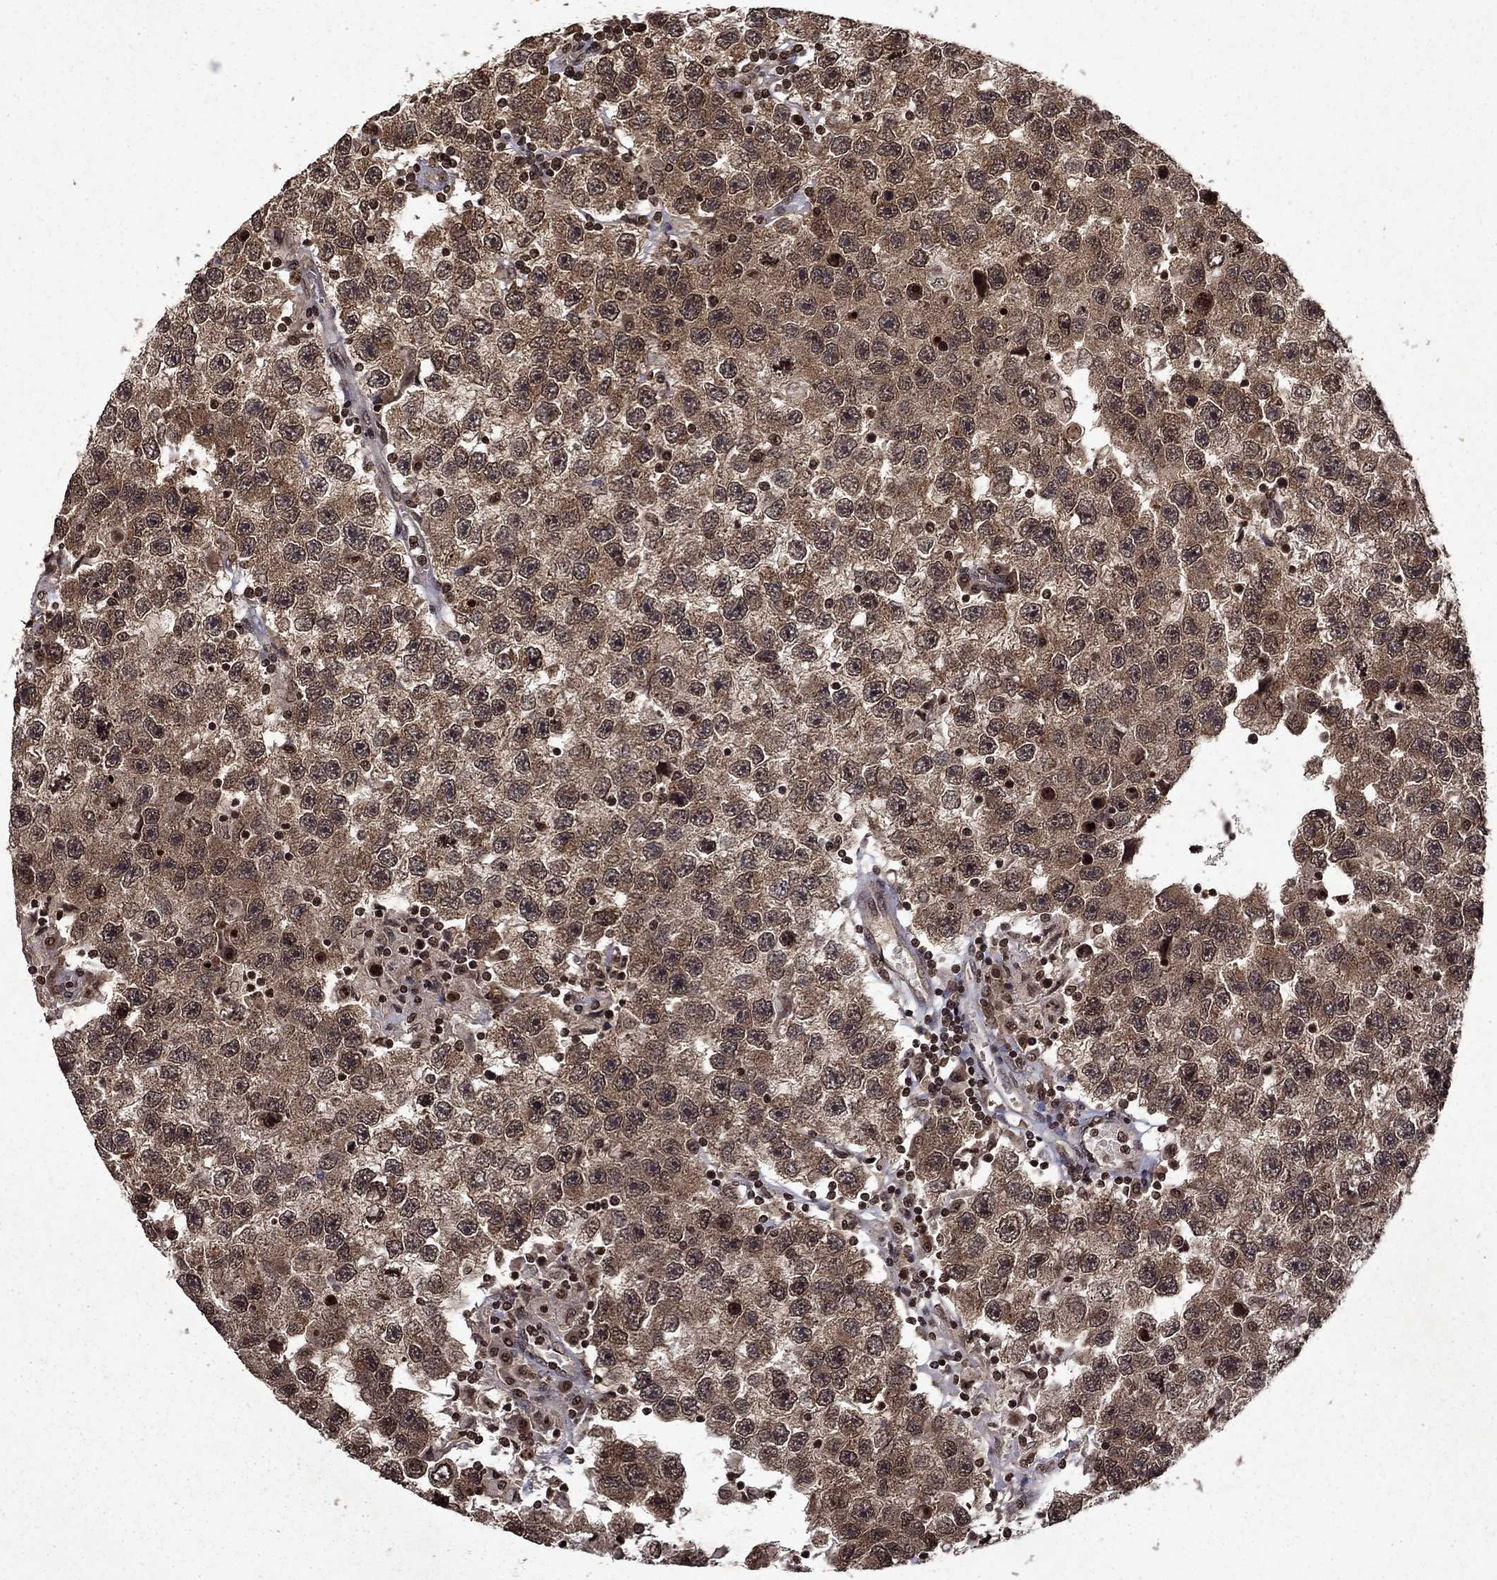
{"staining": {"intensity": "moderate", "quantity": ">75%", "location": "cytoplasmic/membranous"}, "tissue": "testis cancer", "cell_type": "Tumor cells", "image_type": "cancer", "snomed": [{"axis": "morphology", "description": "Seminoma, NOS"}, {"axis": "topography", "description": "Testis"}], "caption": "Protein staining demonstrates moderate cytoplasmic/membranous staining in about >75% of tumor cells in testis cancer (seminoma).", "gene": "PIN4", "patient": {"sex": "male", "age": 26}}